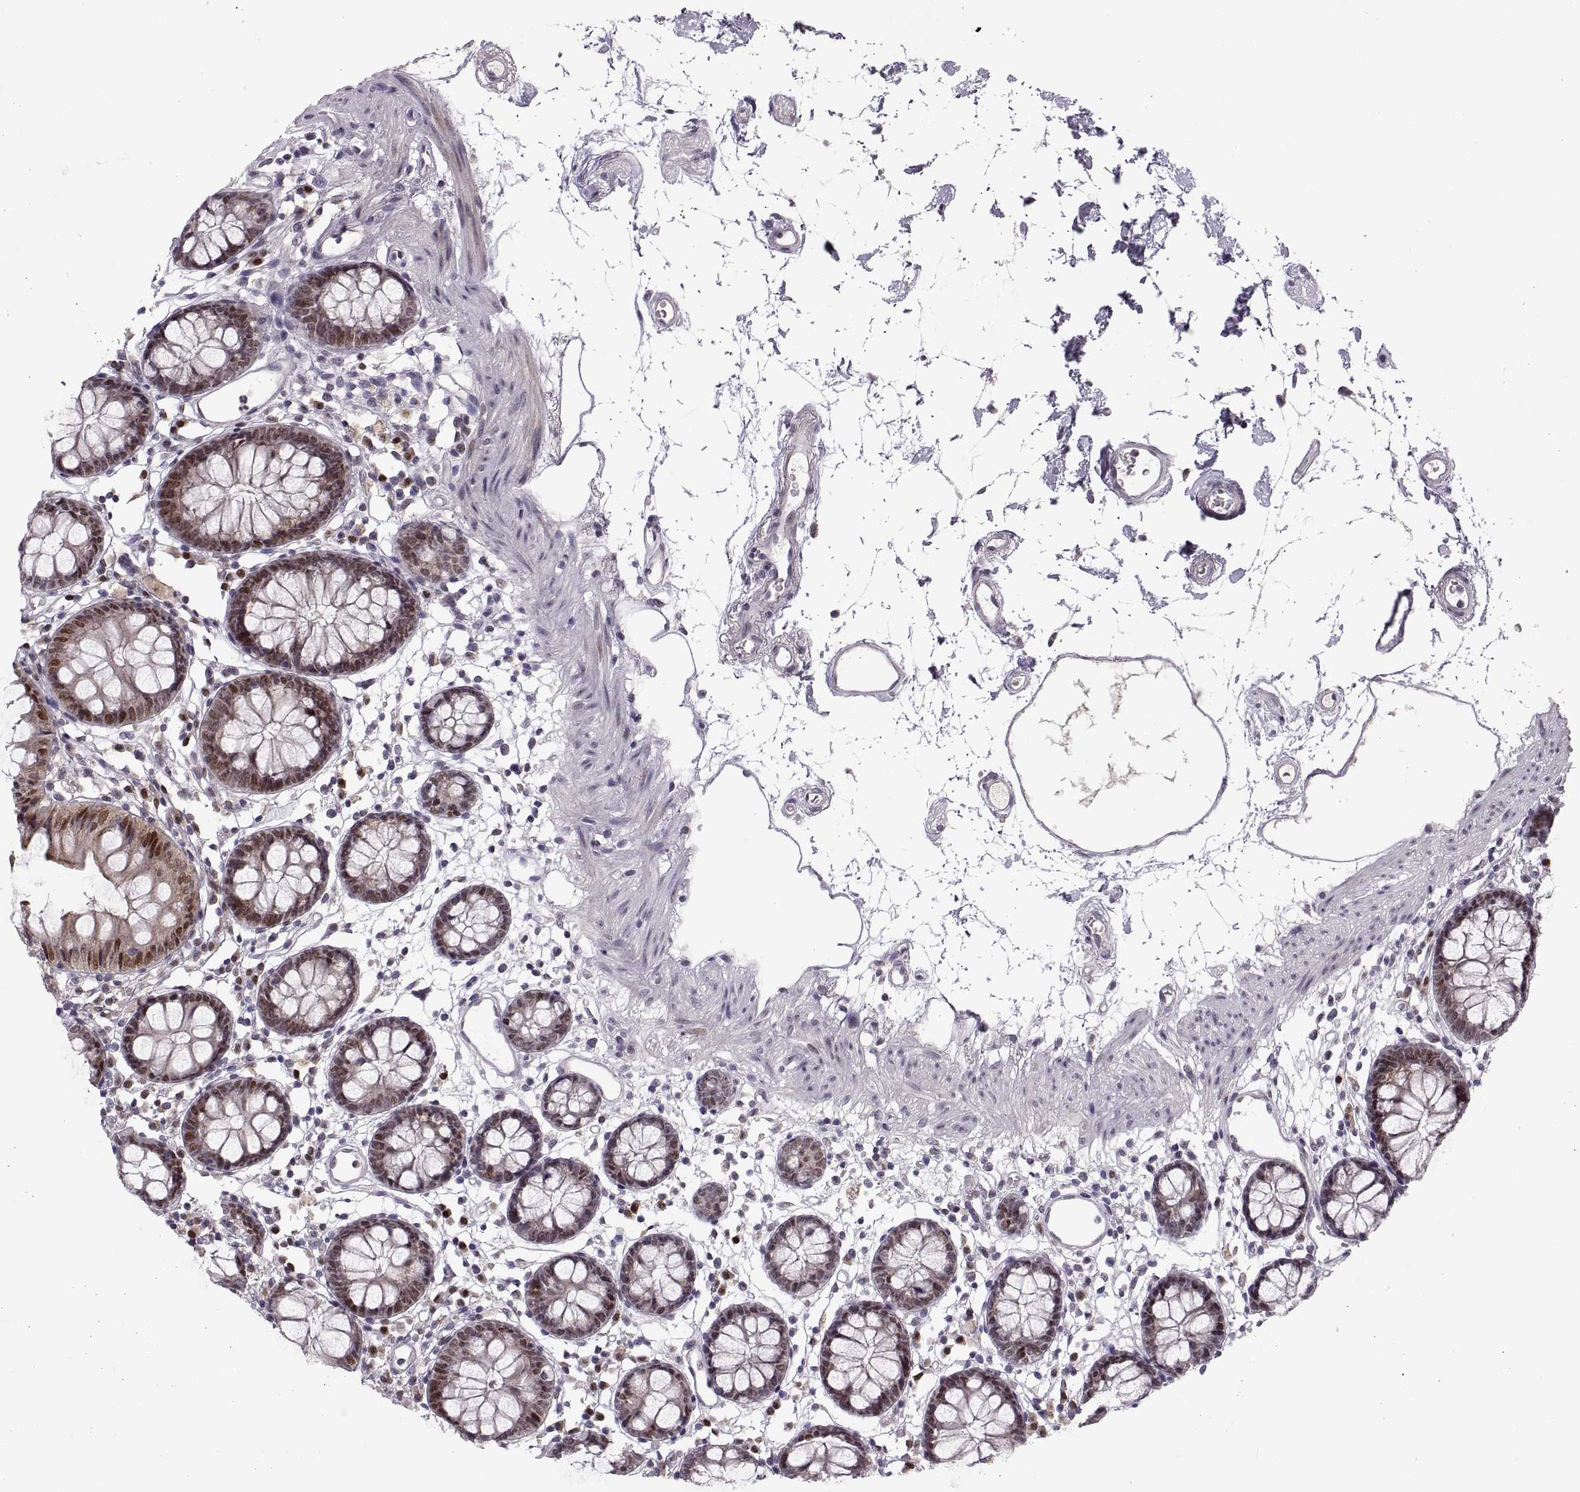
{"staining": {"intensity": "negative", "quantity": "none", "location": "none"}, "tissue": "colon", "cell_type": "Endothelial cells", "image_type": "normal", "snomed": [{"axis": "morphology", "description": "Normal tissue, NOS"}, {"axis": "topography", "description": "Colon"}], "caption": "Immunohistochemistry (IHC) of unremarkable human colon demonstrates no staining in endothelial cells.", "gene": "SNAI1", "patient": {"sex": "female", "age": 84}}